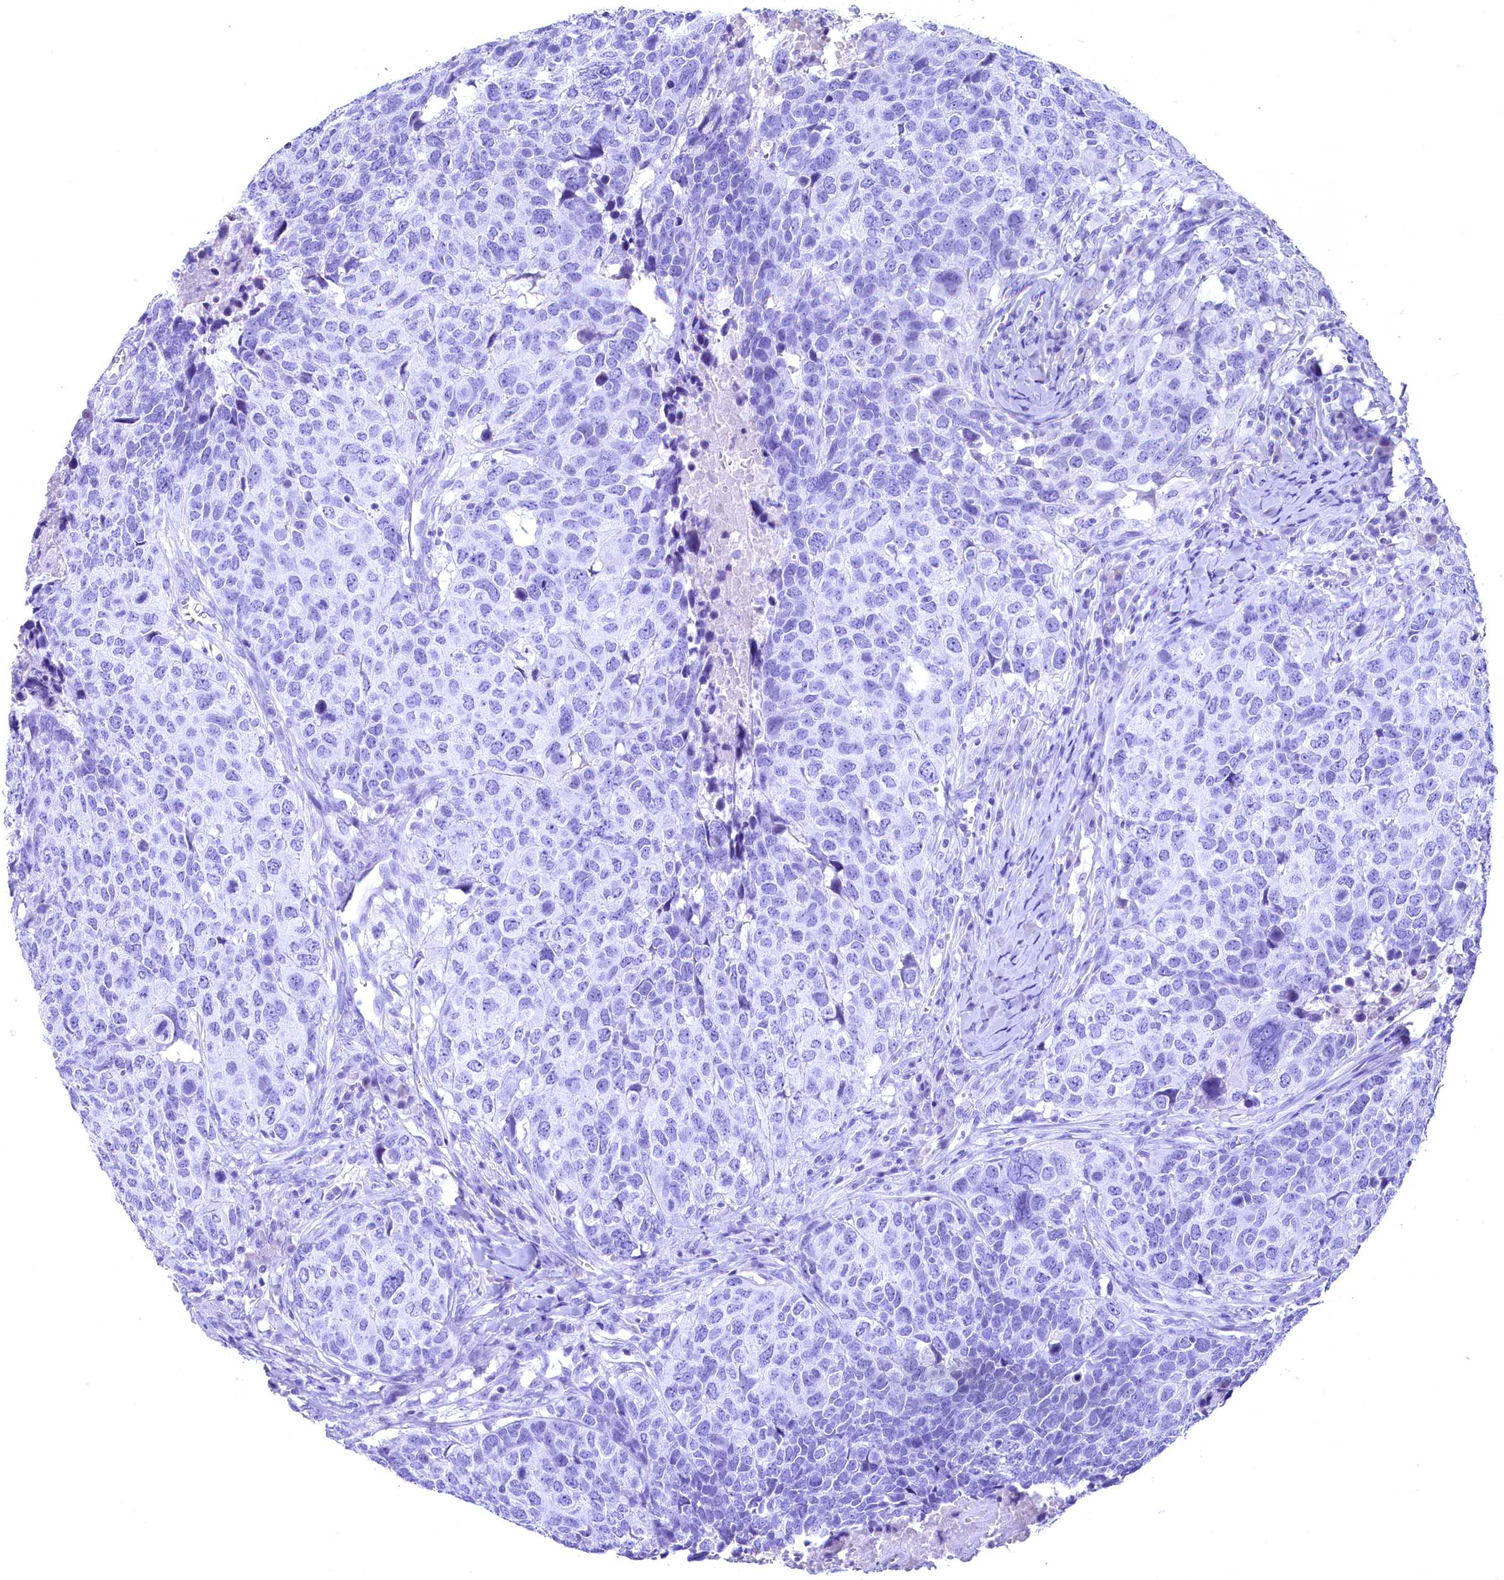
{"staining": {"intensity": "negative", "quantity": "none", "location": "none"}, "tissue": "head and neck cancer", "cell_type": "Tumor cells", "image_type": "cancer", "snomed": [{"axis": "morphology", "description": "Squamous cell carcinoma, NOS"}, {"axis": "topography", "description": "Head-Neck"}], "caption": "Head and neck cancer (squamous cell carcinoma) was stained to show a protein in brown. There is no significant expression in tumor cells.", "gene": "SKIDA1", "patient": {"sex": "male", "age": 66}}